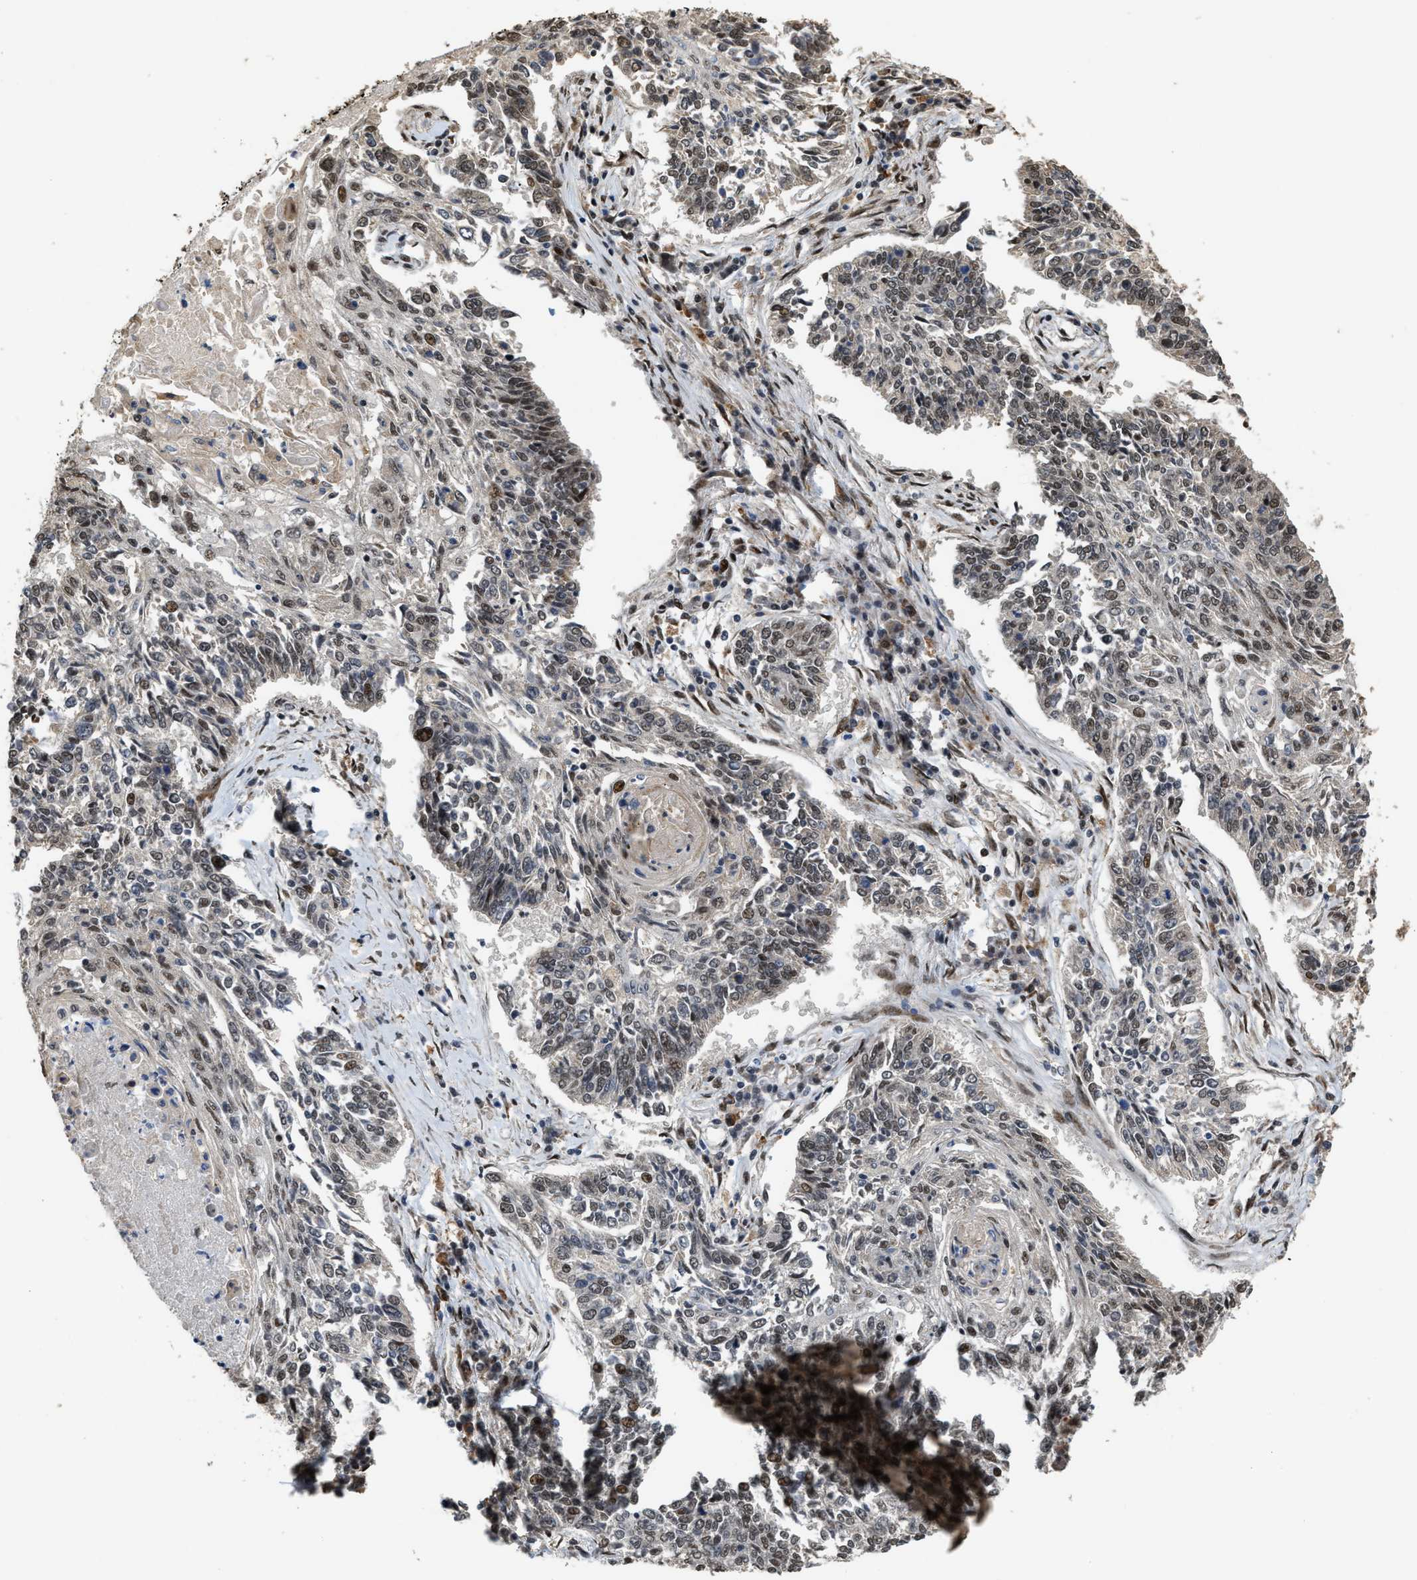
{"staining": {"intensity": "weak", "quantity": "25%-75%", "location": "nuclear"}, "tissue": "lung cancer", "cell_type": "Tumor cells", "image_type": "cancer", "snomed": [{"axis": "morphology", "description": "Normal tissue, NOS"}, {"axis": "morphology", "description": "Squamous cell carcinoma, NOS"}, {"axis": "topography", "description": "Cartilage tissue"}, {"axis": "topography", "description": "Bronchus"}, {"axis": "topography", "description": "Lung"}], "caption": "Protein staining displays weak nuclear staining in approximately 25%-75% of tumor cells in squamous cell carcinoma (lung).", "gene": "SERTAD2", "patient": {"sex": "female", "age": 49}}